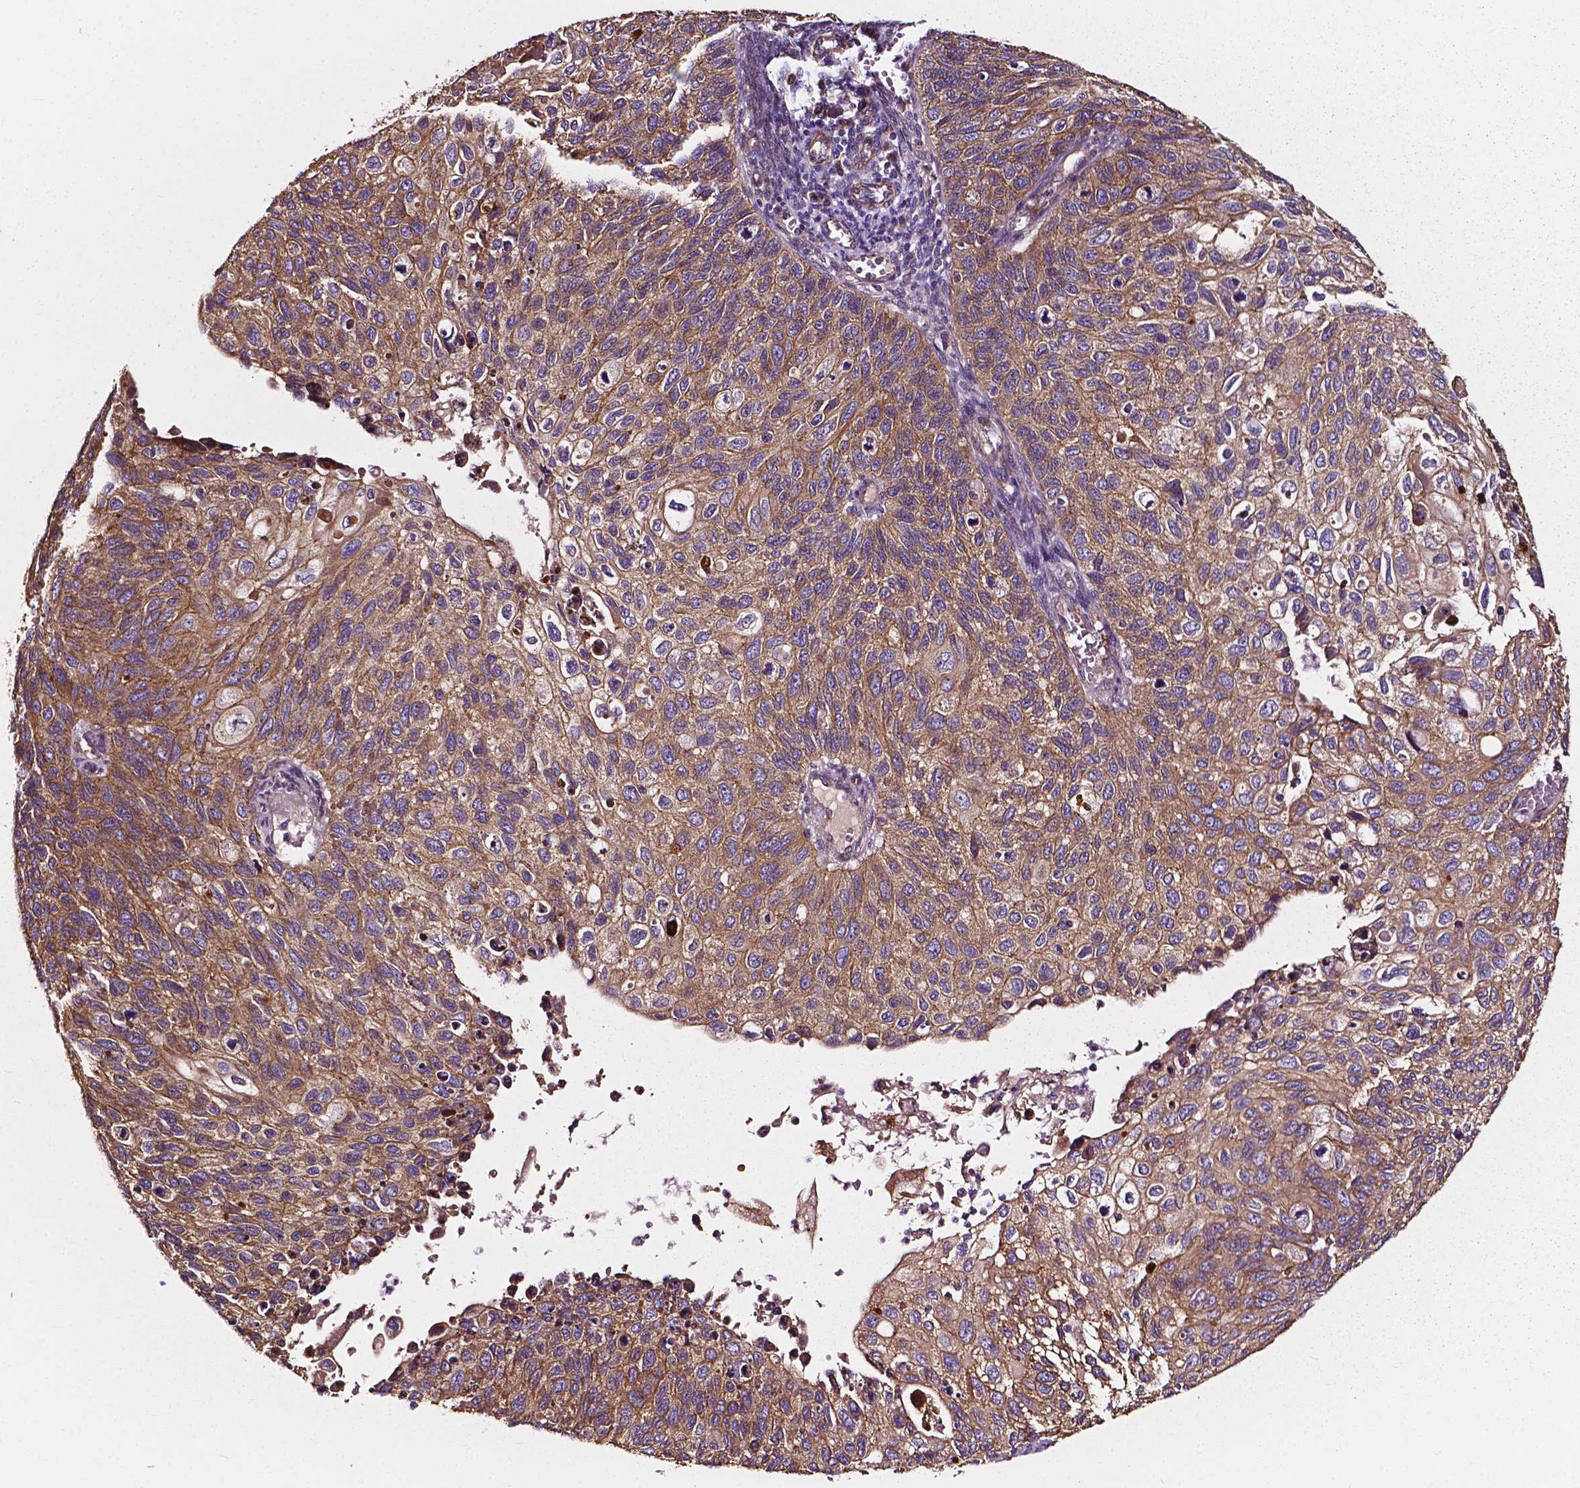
{"staining": {"intensity": "moderate", "quantity": ">75%", "location": "cytoplasmic/membranous"}, "tissue": "cervical cancer", "cell_type": "Tumor cells", "image_type": "cancer", "snomed": [{"axis": "morphology", "description": "Squamous cell carcinoma, NOS"}, {"axis": "topography", "description": "Cervix"}], "caption": "Squamous cell carcinoma (cervical) was stained to show a protein in brown. There is medium levels of moderate cytoplasmic/membranous positivity in approximately >75% of tumor cells. (DAB (3,3'-diaminobenzidine) = brown stain, brightfield microscopy at high magnification).", "gene": "ATG16L1", "patient": {"sex": "female", "age": 70}}